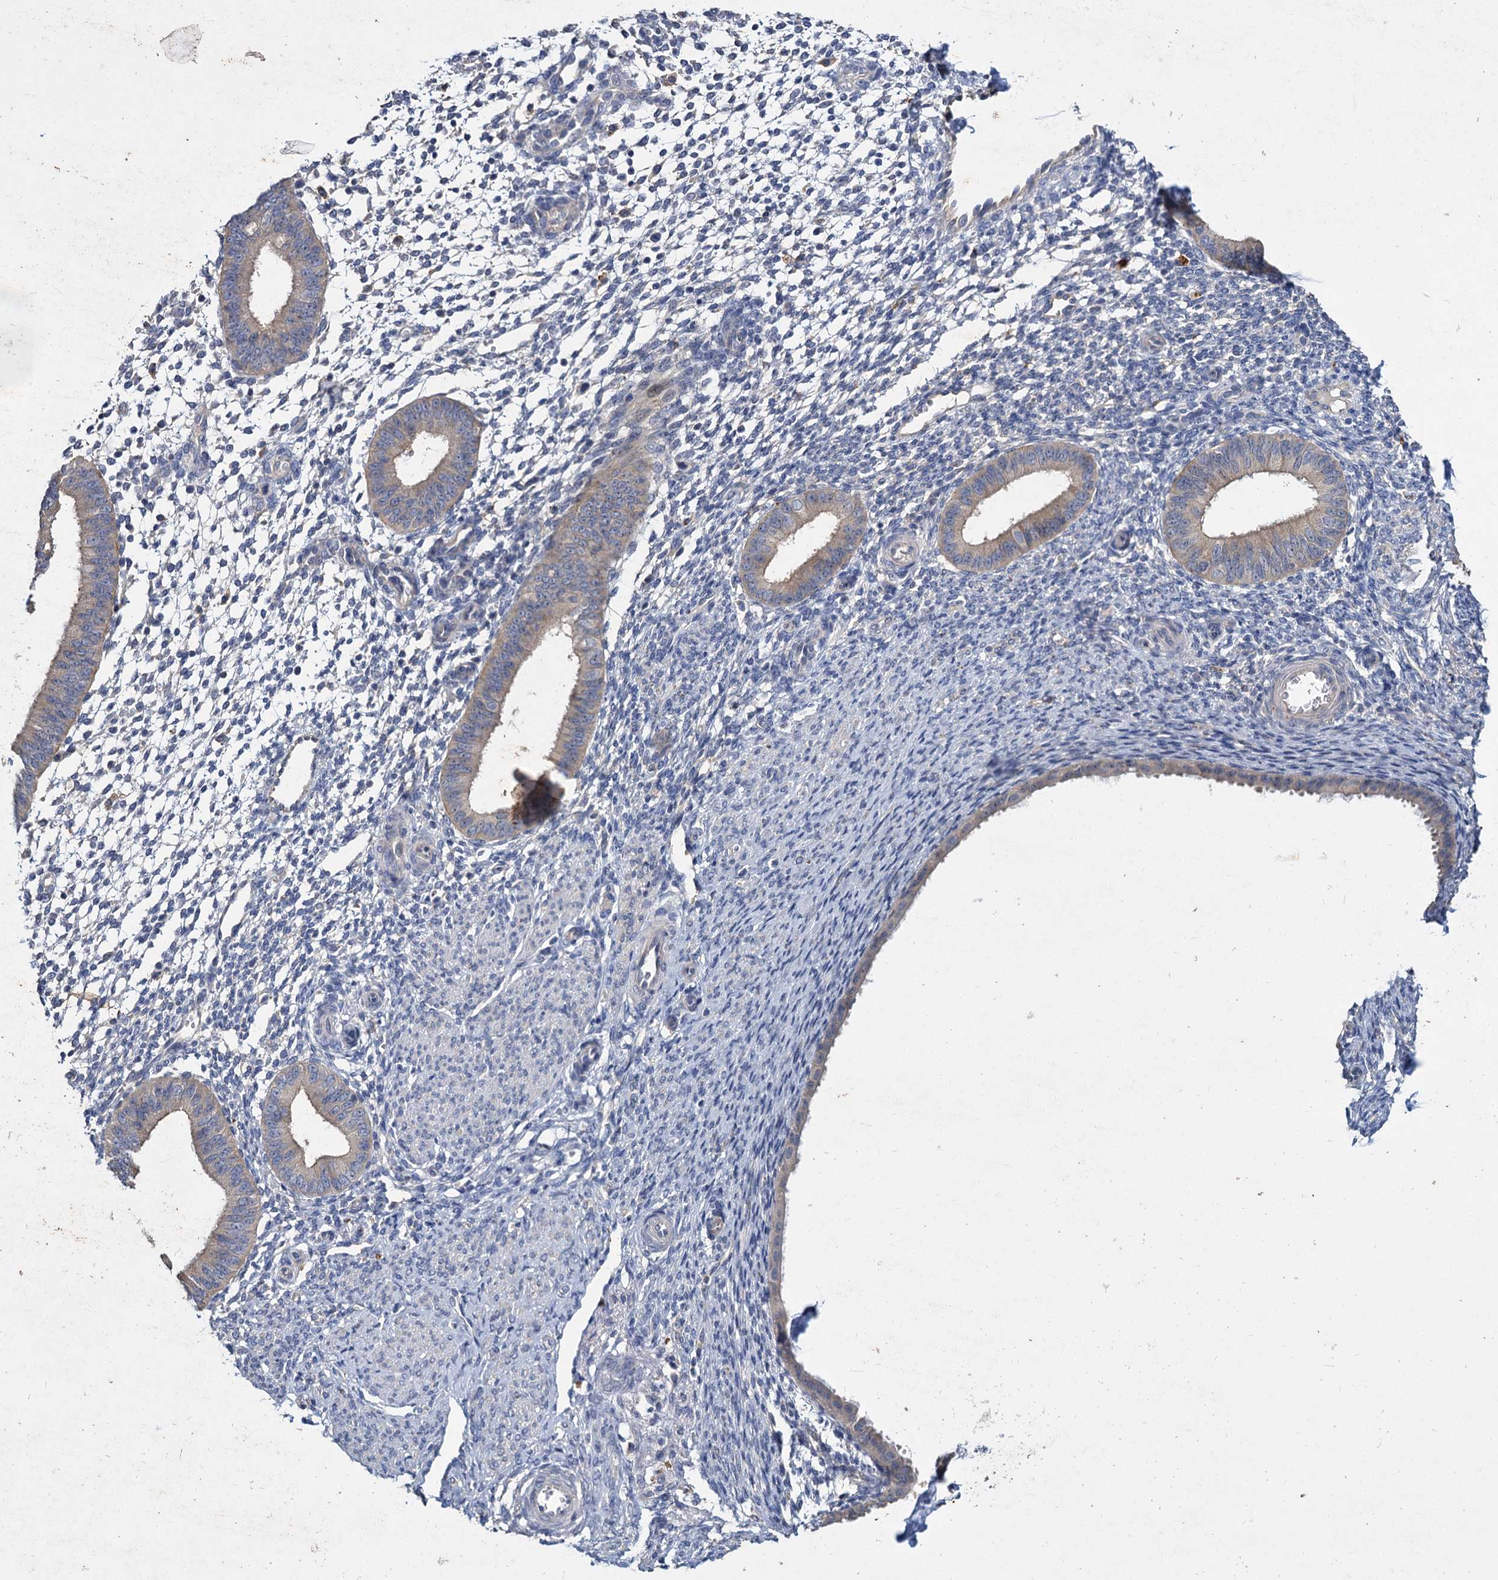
{"staining": {"intensity": "negative", "quantity": "none", "location": "none"}, "tissue": "endometrium", "cell_type": "Cells in endometrial stroma", "image_type": "normal", "snomed": [{"axis": "morphology", "description": "Normal tissue, NOS"}, {"axis": "topography", "description": "Uterus"}, {"axis": "topography", "description": "Endometrium"}], "caption": "DAB (3,3'-diaminobenzidine) immunohistochemical staining of normal endometrium shows no significant expression in cells in endometrial stroma. Brightfield microscopy of immunohistochemistry (IHC) stained with DAB (brown) and hematoxylin (blue), captured at high magnification.", "gene": "ATP9A", "patient": {"sex": "female", "age": 48}}